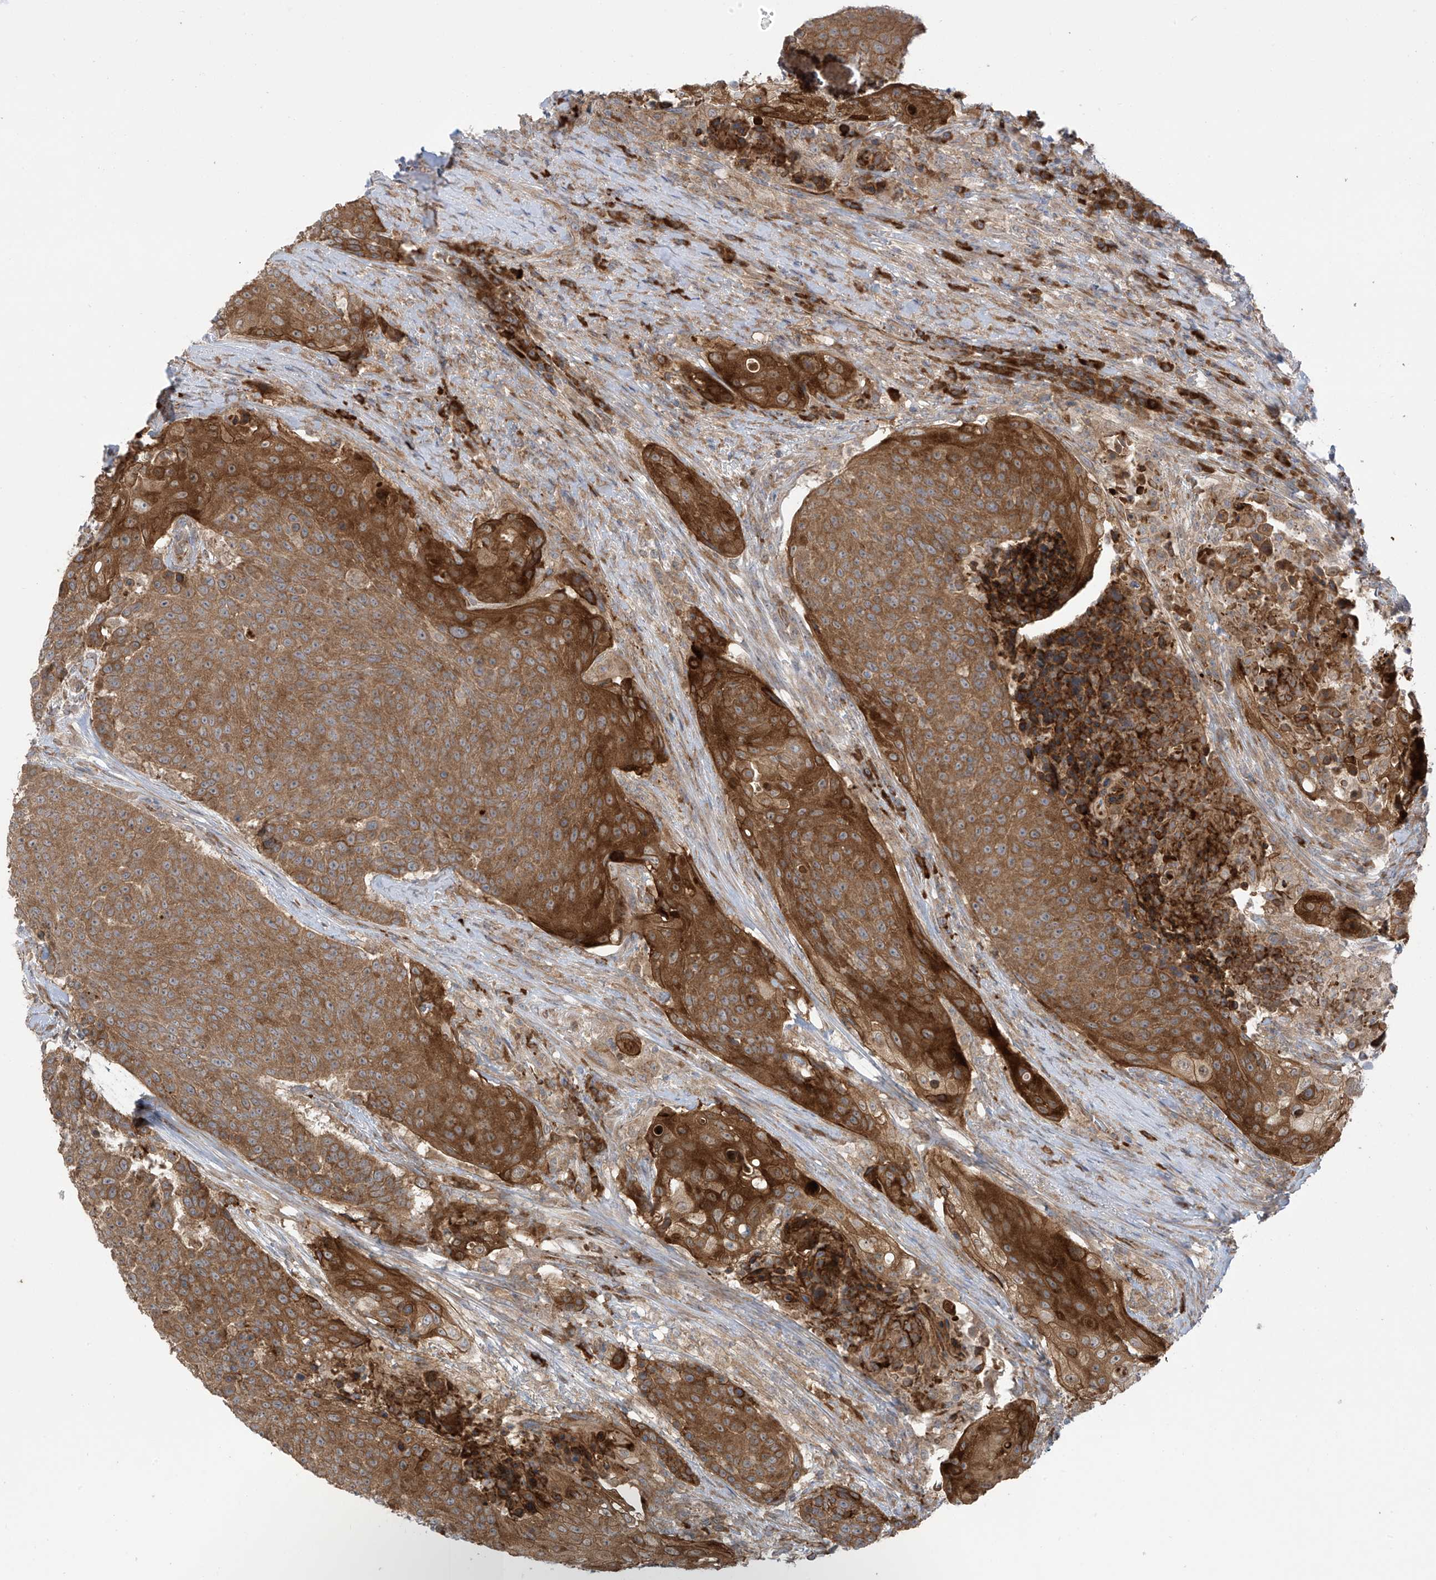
{"staining": {"intensity": "strong", "quantity": ">75%", "location": "cytoplasmic/membranous"}, "tissue": "urothelial cancer", "cell_type": "Tumor cells", "image_type": "cancer", "snomed": [{"axis": "morphology", "description": "Urothelial carcinoma, High grade"}, {"axis": "topography", "description": "Urinary bladder"}], "caption": "High-grade urothelial carcinoma stained for a protein exhibits strong cytoplasmic/membranous positivity in tumor cells. The staining was performed using DAB (3,3'-diaminobenzidine), with brown indicating positive protein expression. Nuclei are stained blue with hematoxylin.", "gene": "KIAA1522", "patient": {"sex": "female", "age": 63}}